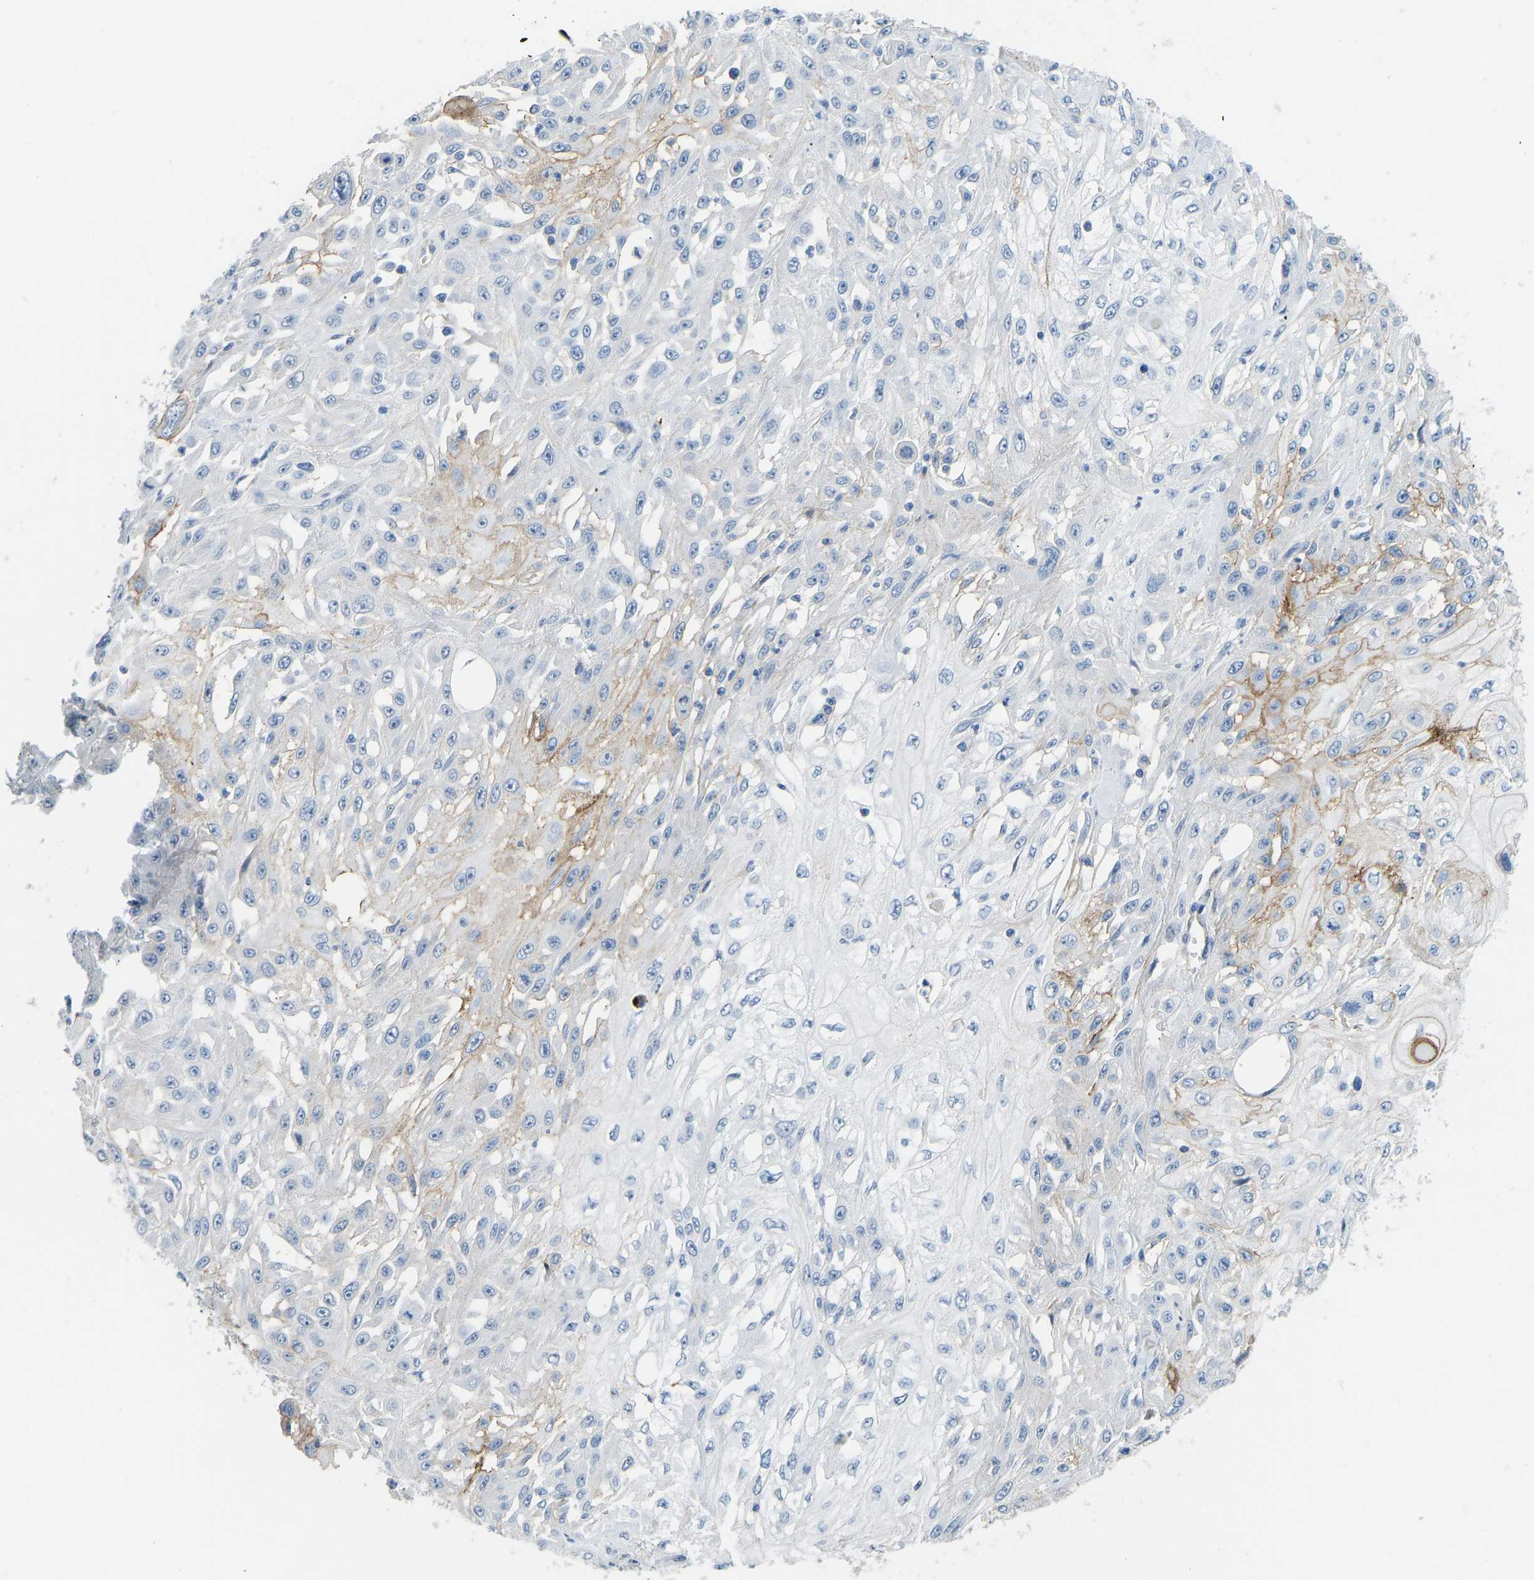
{"staining": {"intensity": "moderate", "quantity": "<25%", "location": "cytoplasmic/membranous"}, "tissue": "skin cancer", "cell_type": "Tumor cells", "image_type": "cancer", "snomed": [{"axis": "morphology", "description": "Squamous cell carcinoma, NOS"}, {"axis": "morphology", "description": "Squamous cell carcinoma, metastatic, NOS"}, {"axis": "topography", "description": "Skin"}, {"axis": "topography", "description": "Lymph node"}], "caption": "Immunohistochemical staining of human skin cancer displays moderate cytoplasmic/membranous protein positivity in approximately <25% of tumor cells. (DAB (3,3'-diaminobenzidine) IHC, brown staining for protein, blue staining for nuclei).", "gene": "ATP1A1", "patient": {"sex": "male", "age": 75}}